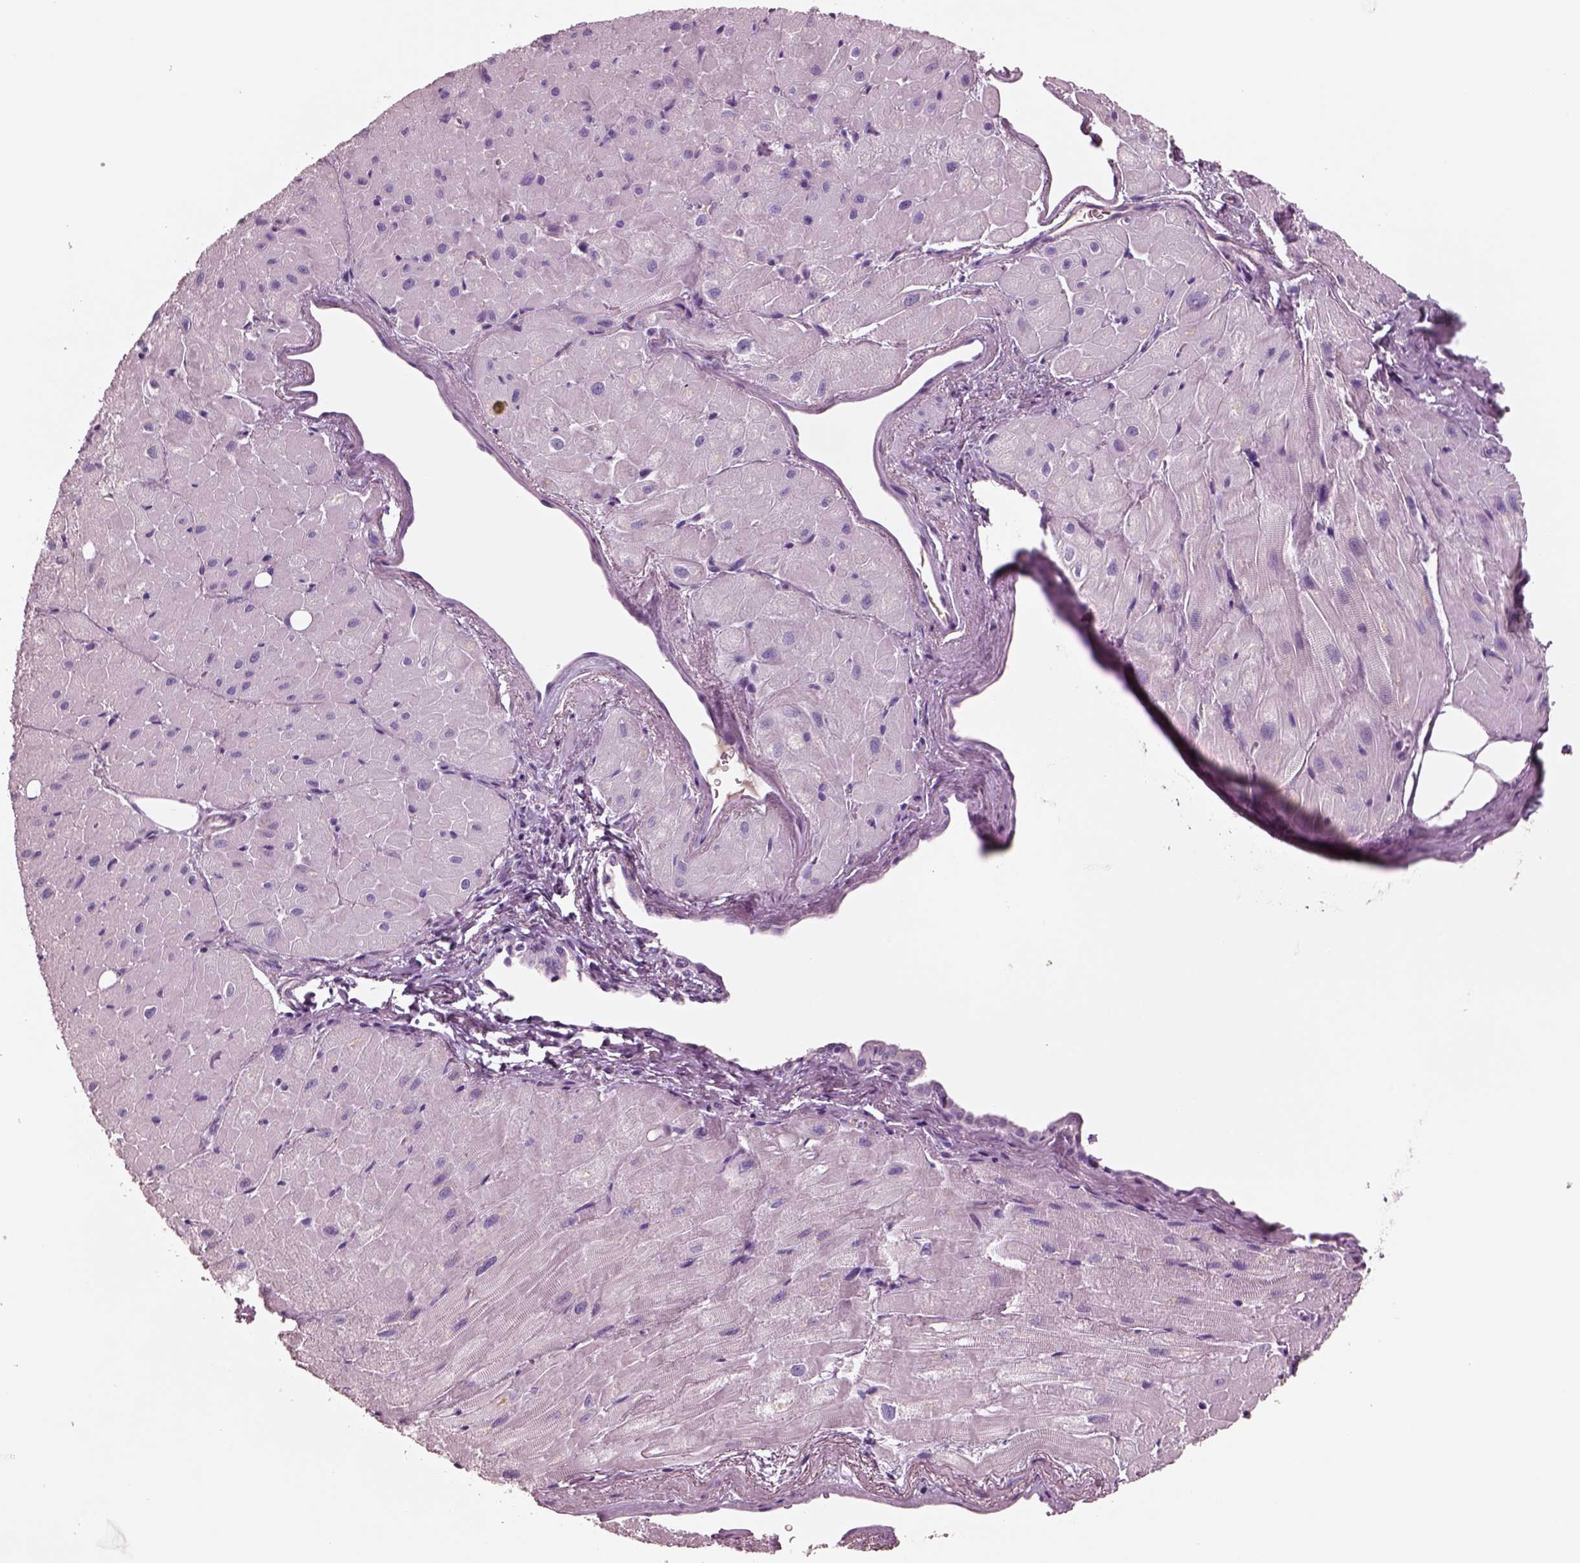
{"staining": {"intensity": "negative", "quantity": "none", "location": "none"}, "tissue": "heart muscle", "cell_type": "Cardiomyocytes", "image_type": "normal", "snomed": [{"axis": "morphology", "description": "Normal tissue, NOS"}, {"axis": "topography", "description": "Heart"}], "caption": "Protein analysis of benign heart muscle shows no significant positivity in cardiomyocytes. (DAB (3,3'-diaminobenzidine) immunohistochemistry with hematoxylin counter stain).", "gene": "IGLL1", "patient": {"sex": "male", "age": 62}}